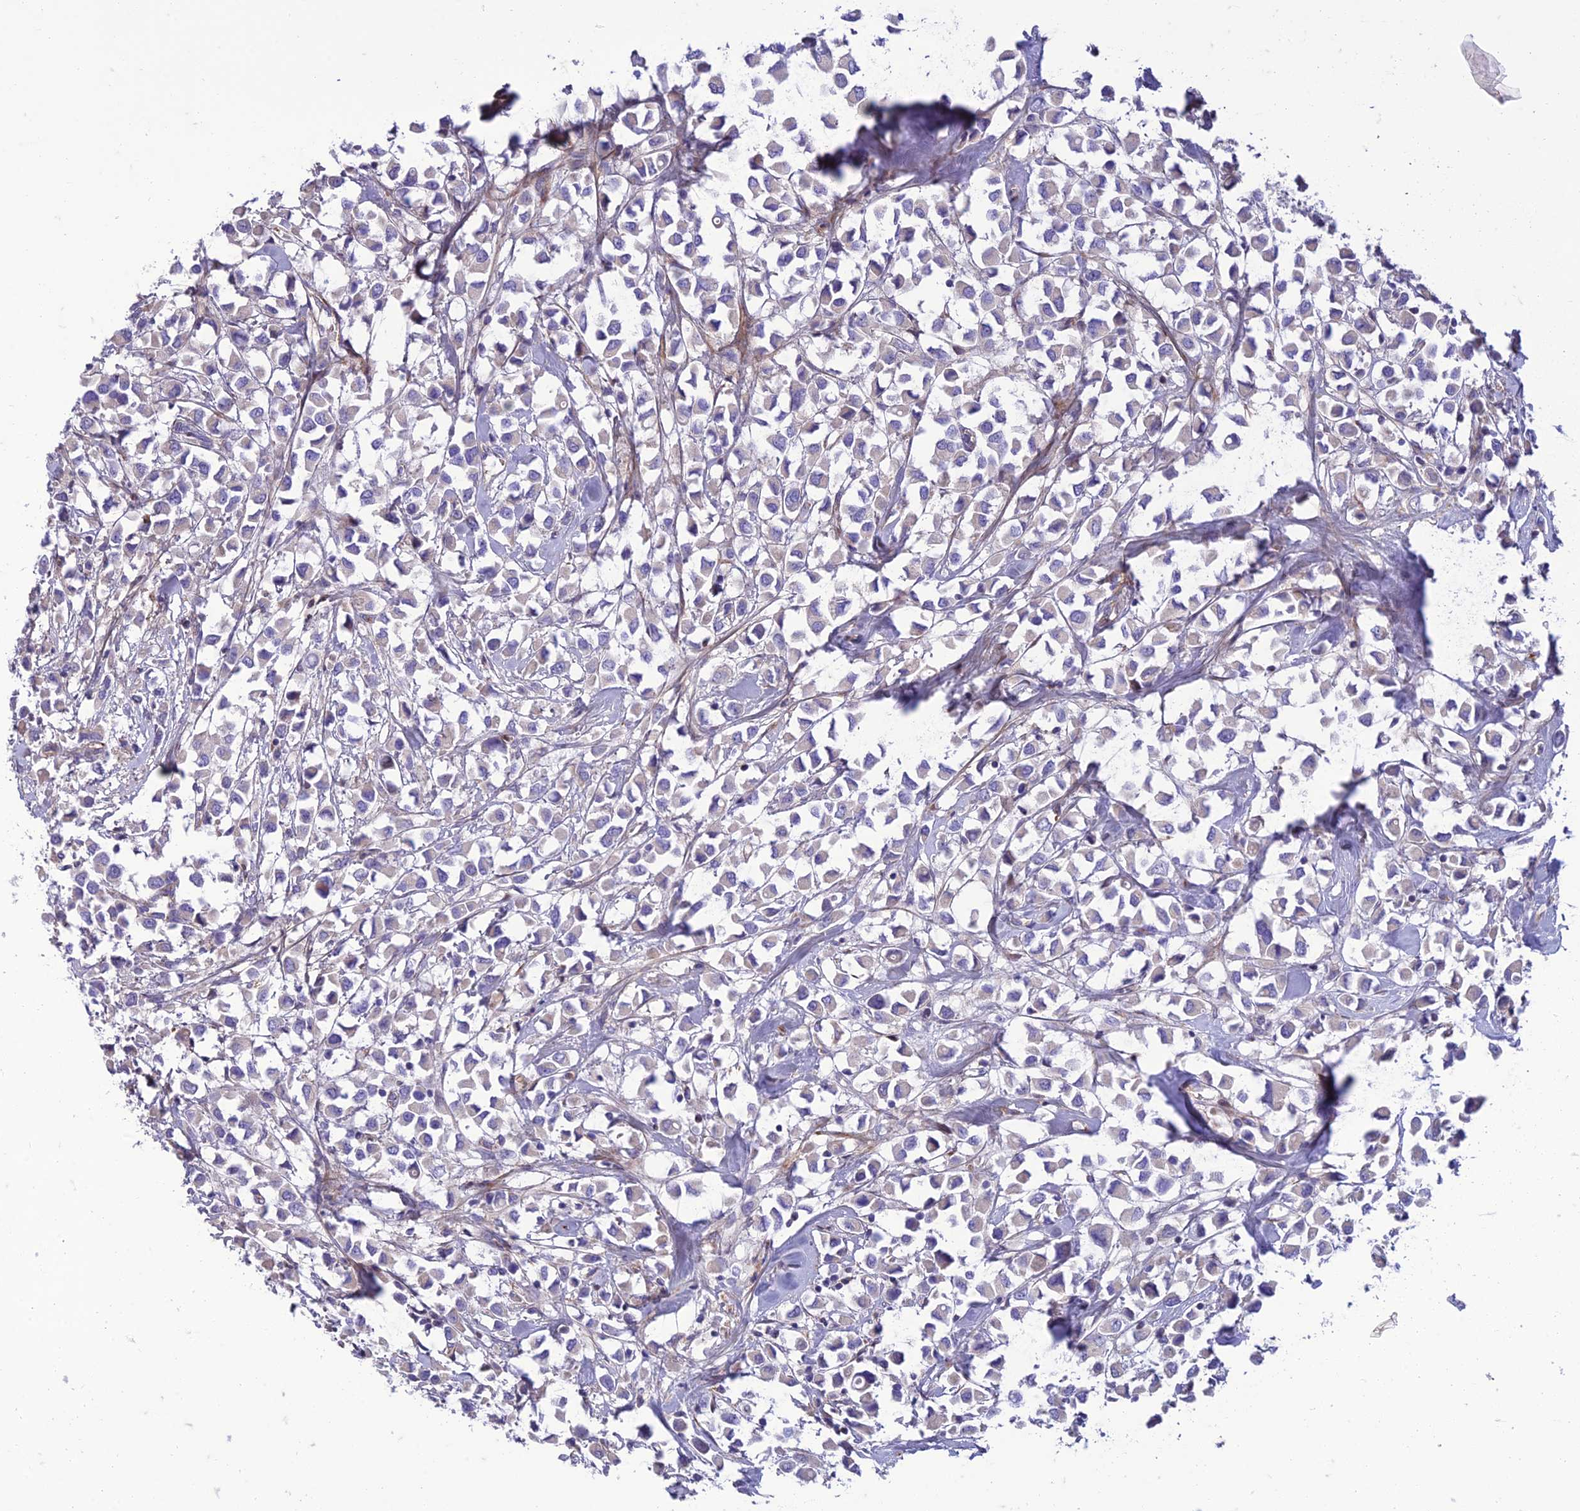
{"staining": {"intensity": "negative", "quantity": "none", "location": "none"}, "tissue": "breast cancer", "cell_type": "Tumor cells", "image_type": "cancer", "snomed": [{"axis": "morphology", "description": "Duct carcinoma"}, {"axis": "topography", "description": "Breast"}], "caption": "Immunohistochemical staining of human breast cancer shows no significant positivity in tumor cells. Nuclei are stained in blue.", "gene": "SEL1L3", "patient": {"sex": "female", "age": 61}}